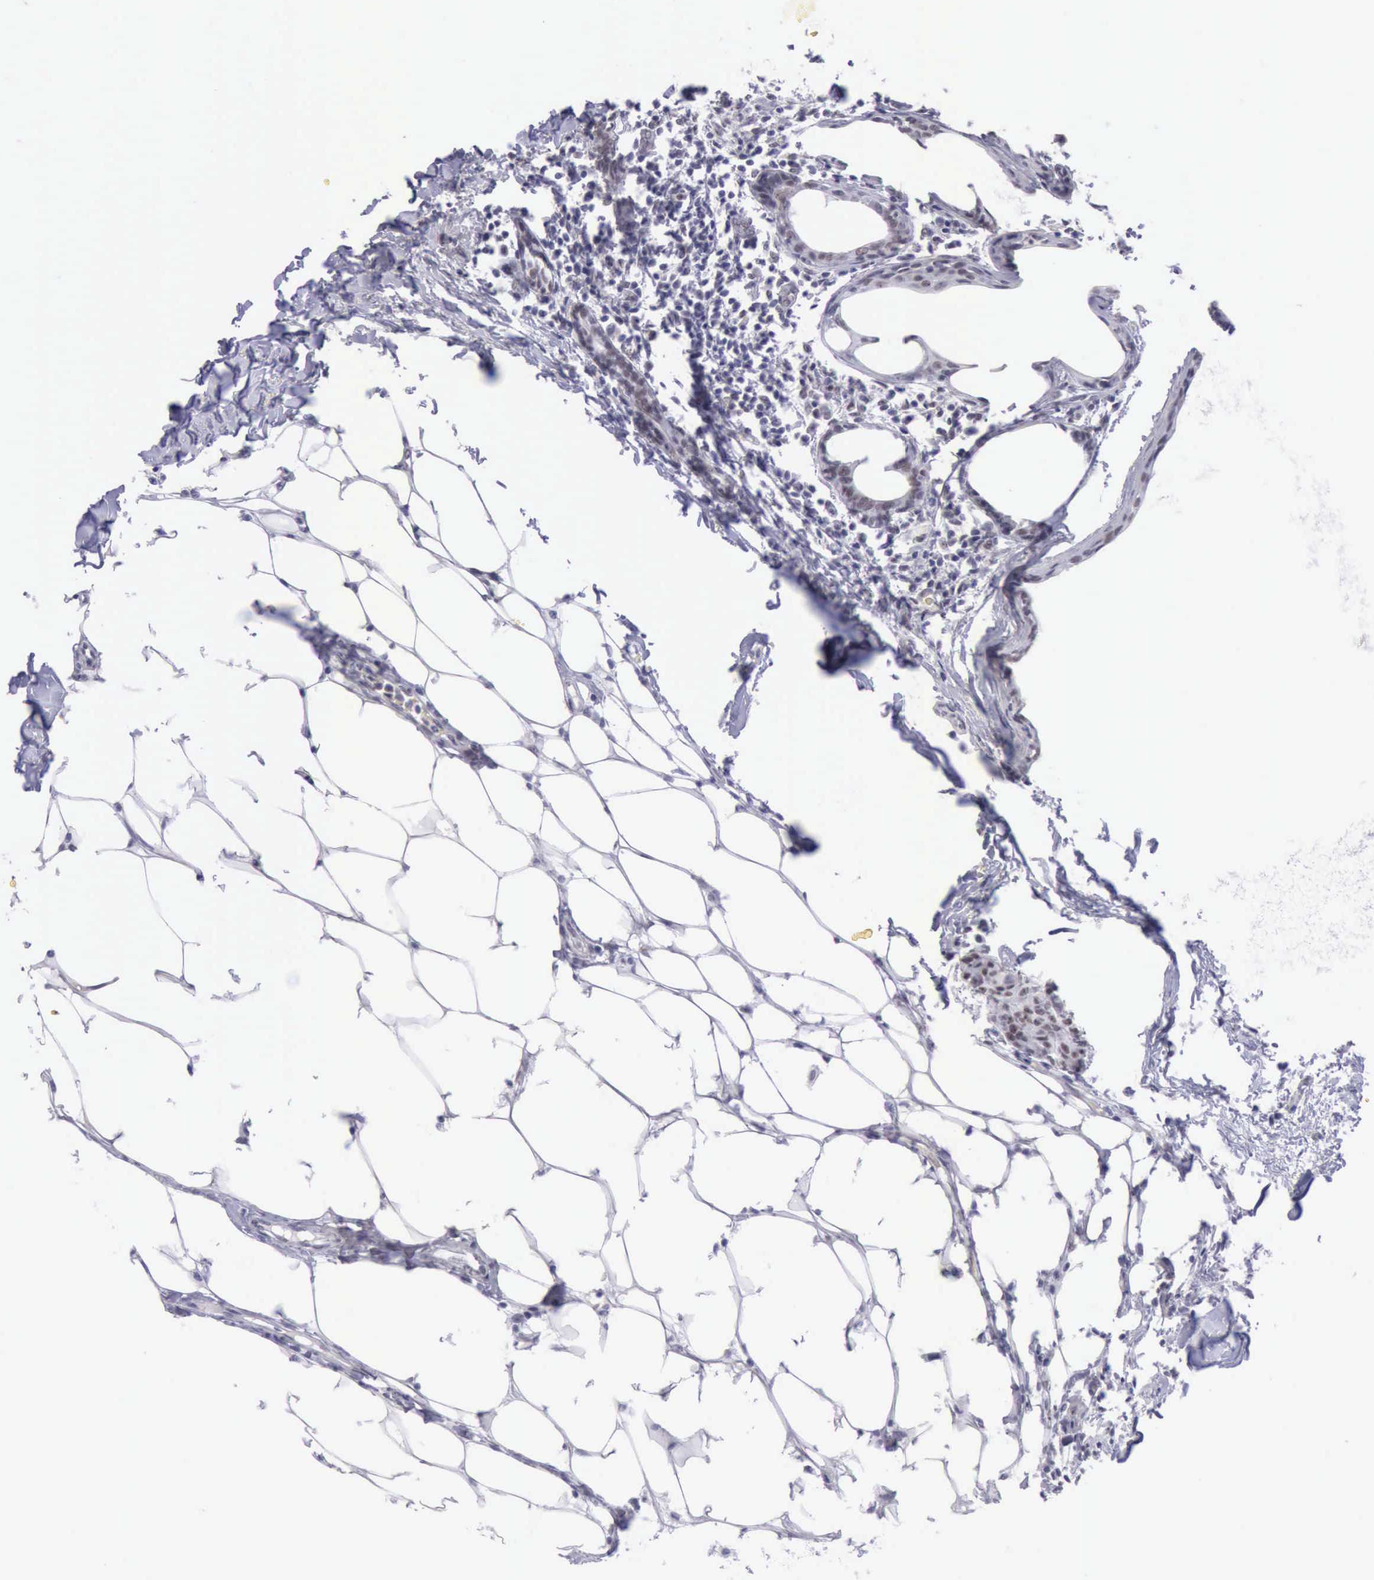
{"staining": {"intensity": "weak", "quantity": "25%-75%", "location": "nuclear"}, "tissue": "breast cancer", "cell_type": "Tumor cells", "image_type": "cancer", "snomed": [{"axis": "morphology", "description": "Duct carcinoma"}, {"axis": "topography", "description": "Breast"}], "caption": "Weak nuclear positivity is appreciated in about 25%-75% of tumor cells in breast cancer.", "gene": "EP300", "patient": {"sex": "female", "age": 40}}